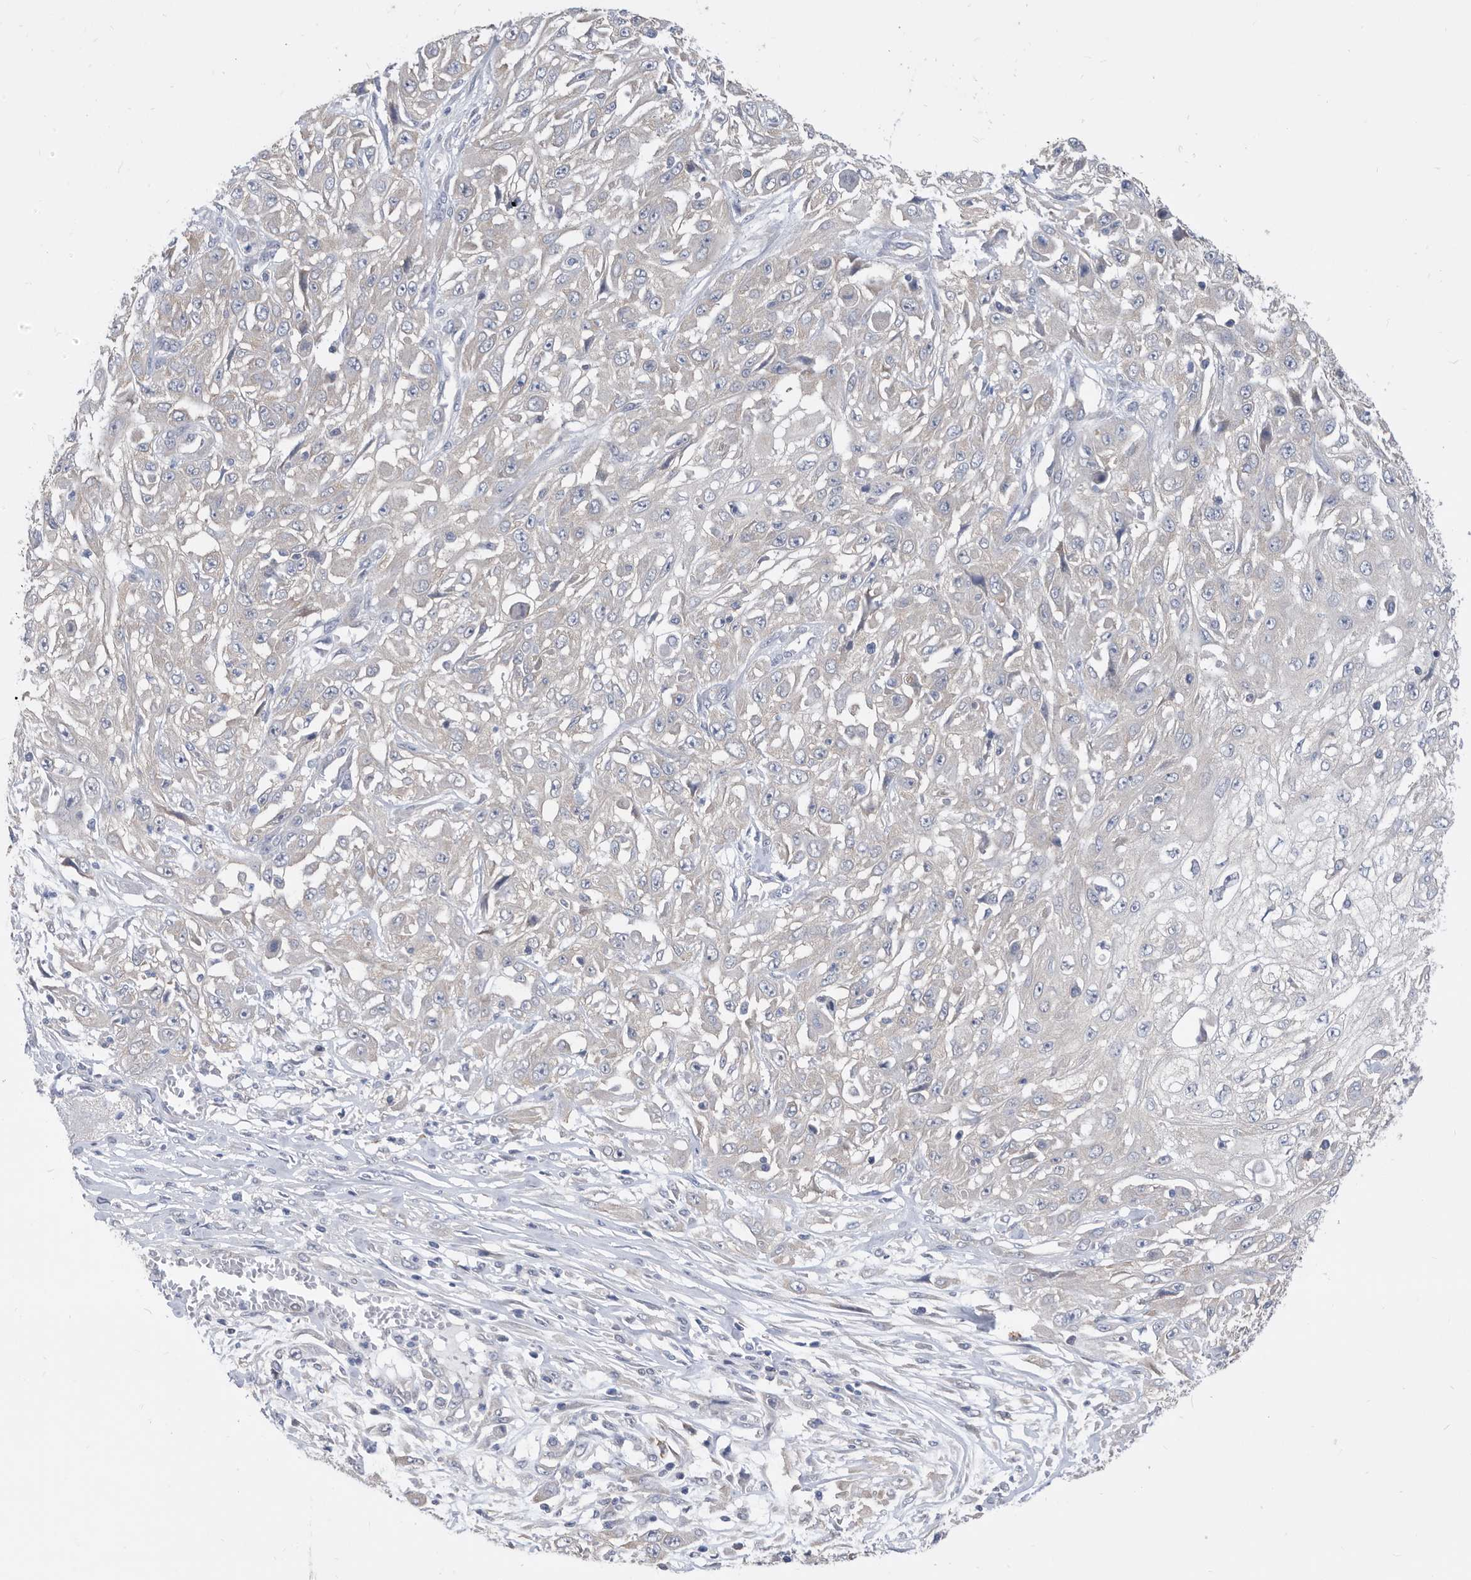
{"staining": {"intensity": "negative", "quantity": "none", "location": "none"}, "tissue": "skin cancer", "cell_type": "Tumor cells", "image_type": "cancer", "snomed": [{"axis": "morphology", "description": "Squamous cell carcinoma, NOS"}, {"axis": "morphology", "description": "Squamous cell carcinoma, metastatic, NOS"}, {"axis": "topography", "description": "Skin"}, {"axis": "topography", "description": "Lymph node"}], "caption": "An image of human skin cancer is negative for staining in tumor cells.", "gene": "CCT4", "patient": {"sex": "male", "age": 75}}